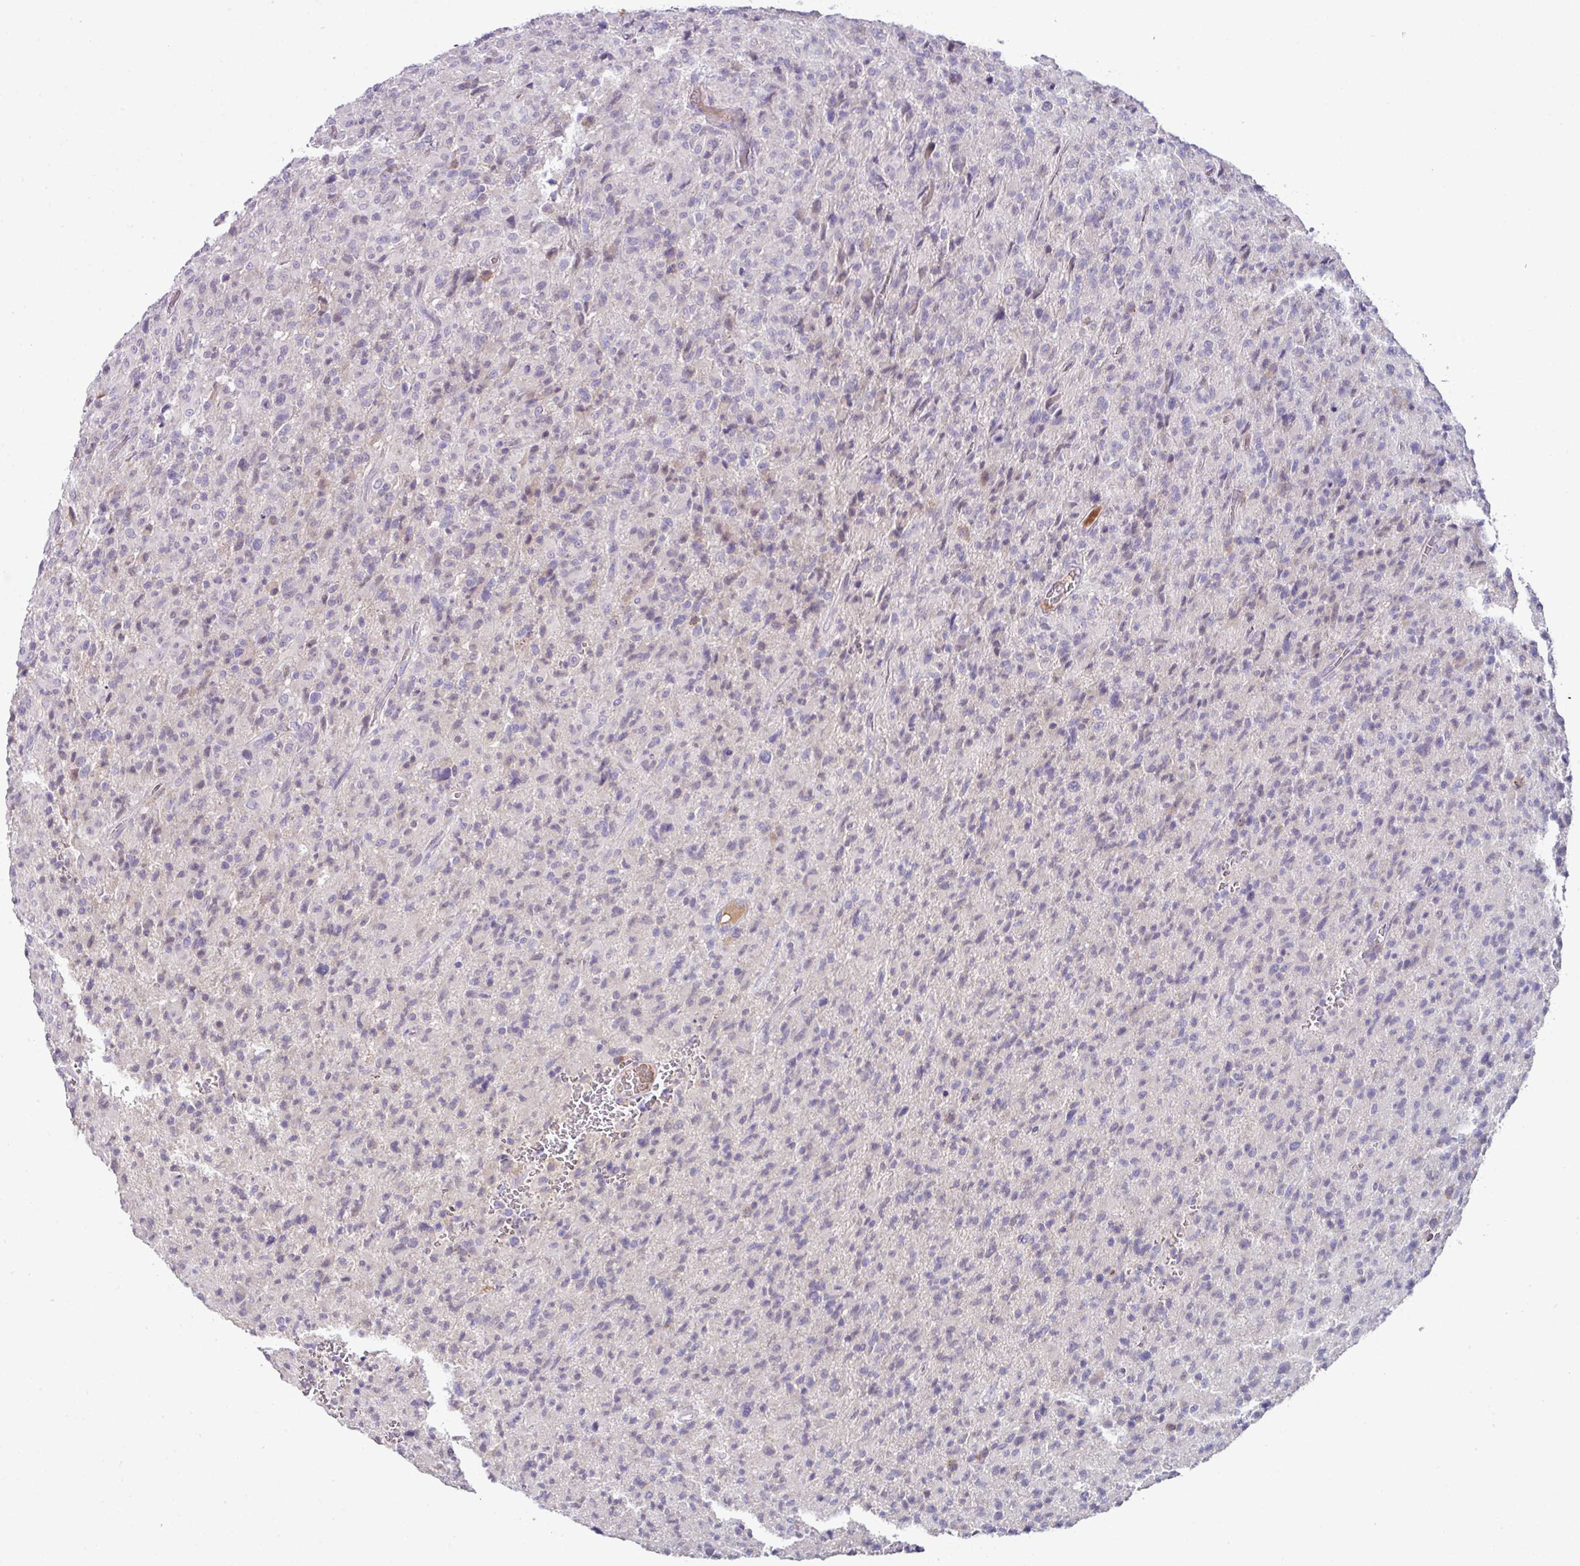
{"staining": {"intensity": "negative", "quantity": "none", "location": "none"}, "tissue": "glioma", "cell_type": "Tumor cells", "image_type": "cancer", "snomed": [{"axis": "morphology", "description": "Glioma, malignant, High grade"}, {"axis": "topography", "description": "Brain"}], "caption": "The image demonstrates no significant staining in tumor cells of high-grade glioma (malignant). (DAB (3,3'-diaminobenzidine) IHC visualized using brightfield microscopy, high magnification).", "gene": "SLAMF6", "patient": {"sex": "female", "age": 57}}